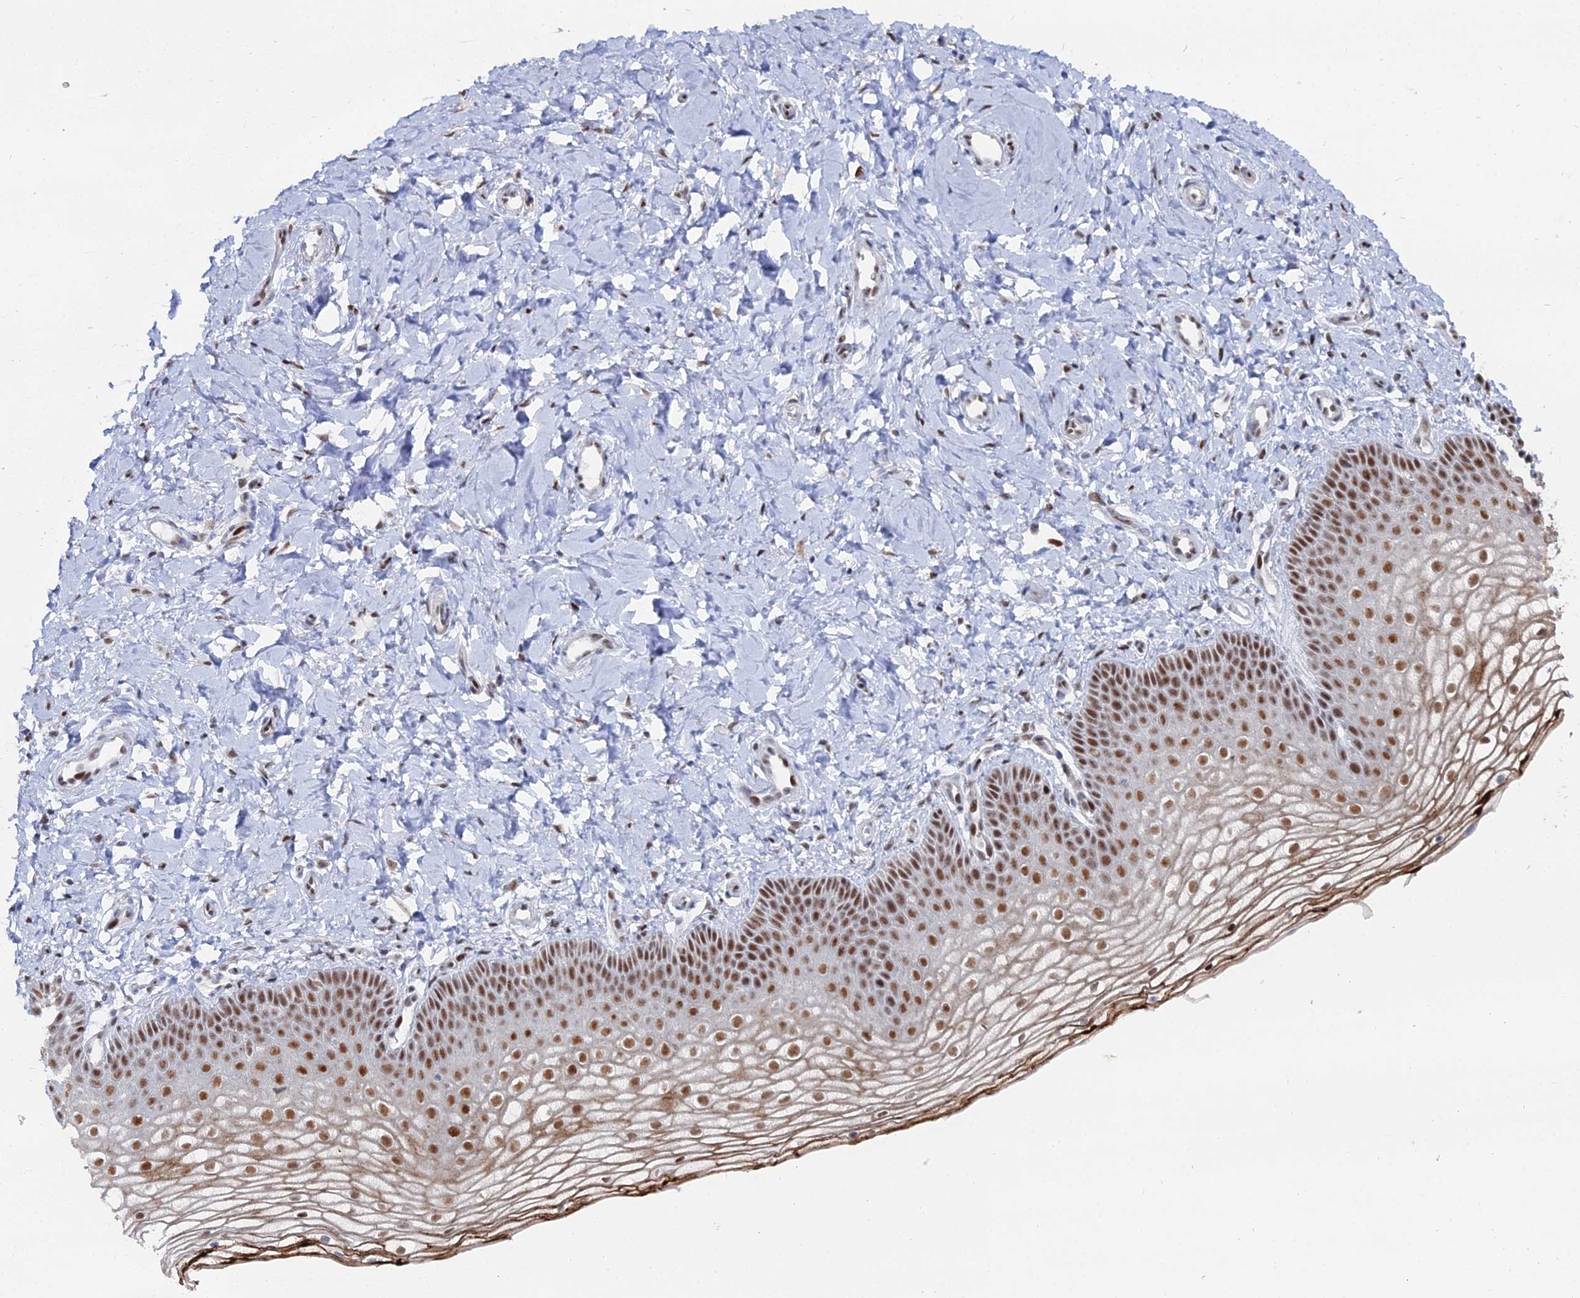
{"staining": {"intensity": "strong", "quantity": ">75%", "location": "cytoplasmic/membranous,nuclear"}, "tissue": "vagina", "cell_type": "Squamous epithelial cells", "image_type": "normal", "snomed": [{"axis": "morphology", "description": "Normal tissue, NOS"}, {"axis": "topography", "description": "Vagina"}], "caption": "An image of vagina stained for a protein displays strong cytoplasmic/membranous,nuclear brown staining in squamous epithelial cells. Using DAB (3,3'-diaminobenzidine) (brown) and hematoxylin (blue) stains, captured at high magnification using brightfield microscopy.", "gene": "GSC2", "patient": {"sex": "female", "age": 68}}